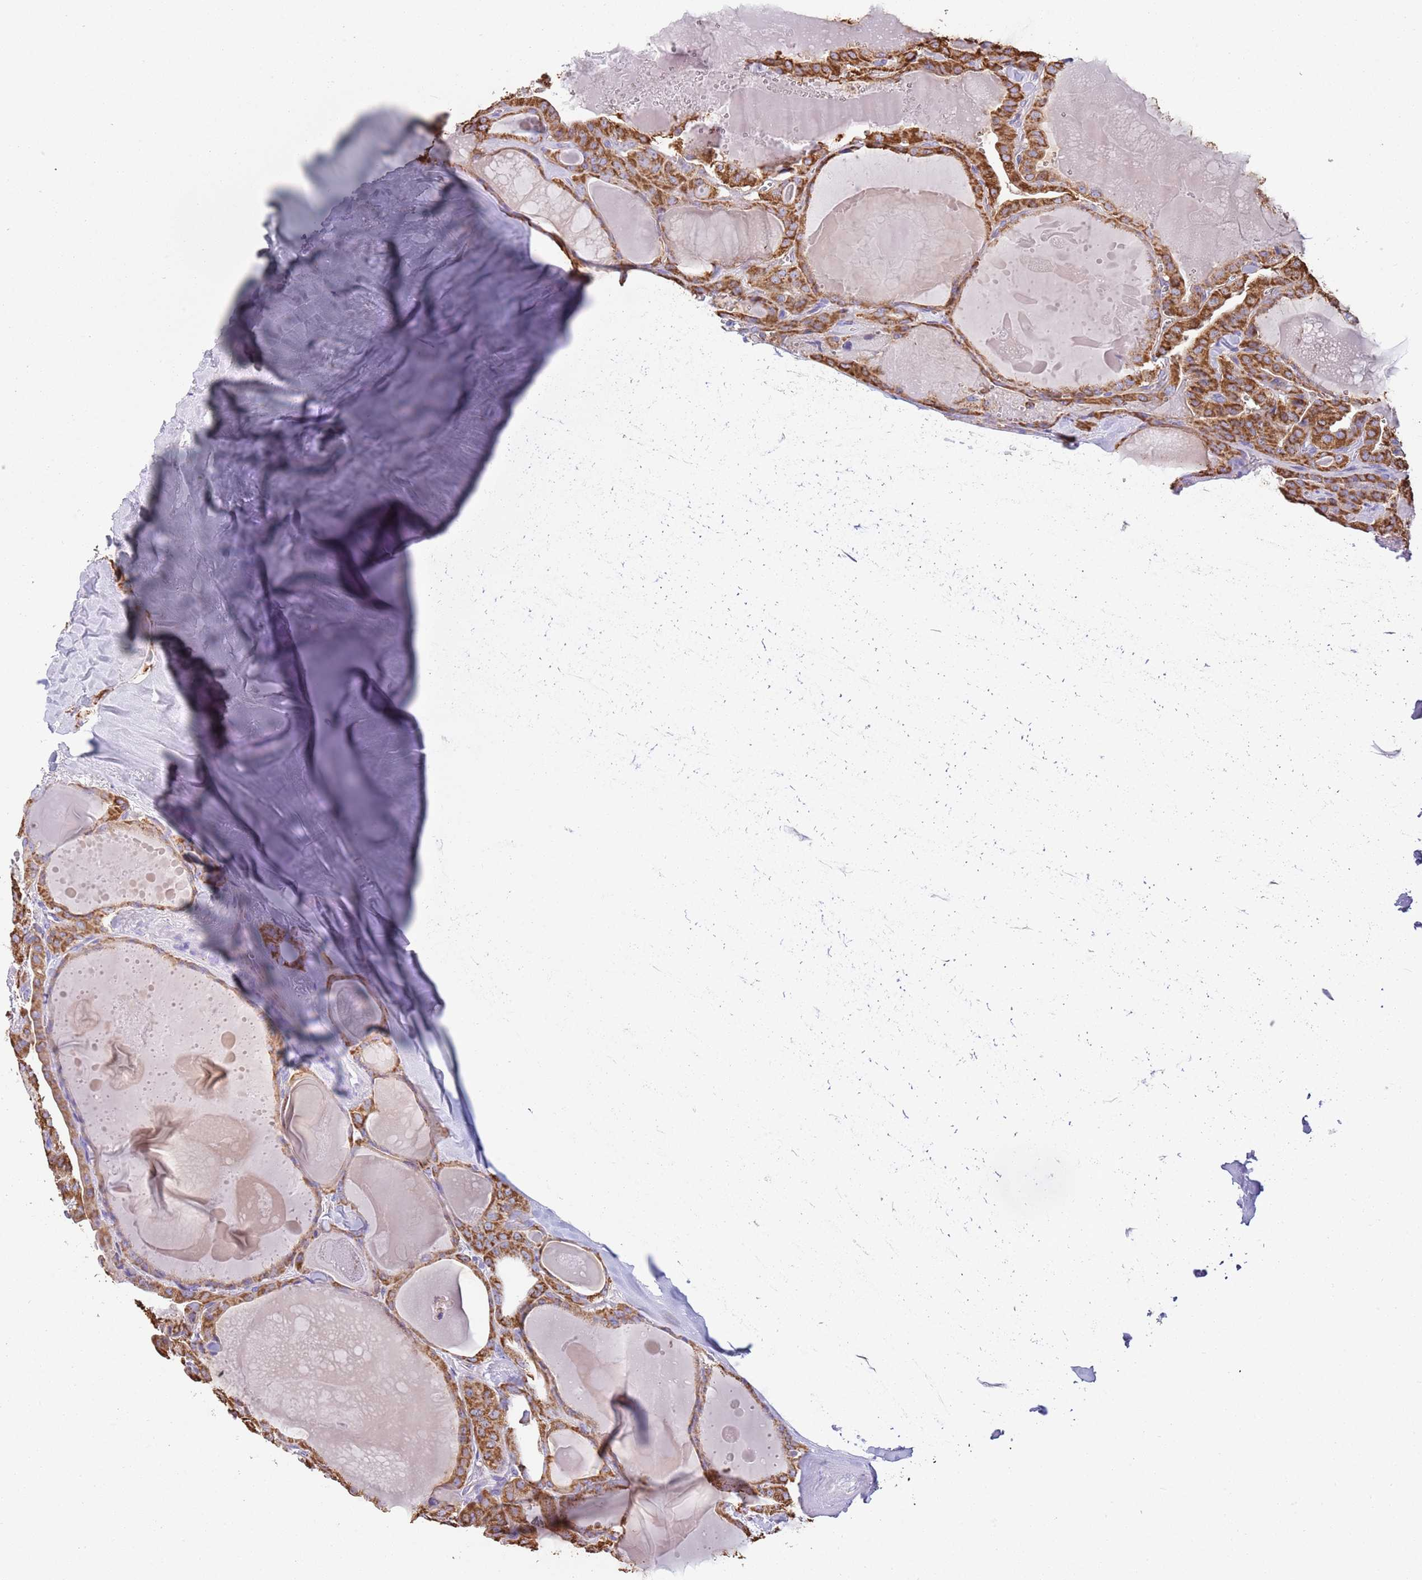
{"staining": {"intensity": "strong", "quantity": ">75%", "location": "cytoplasmic/membranous"}, "tissue": "thyroid cancer", "cell_type": "Tumor cells", "image_type": "cancer", "snomed": [{"axis": "morphology", "description": "Papillary adenocarcinoma, NOS"}, {"axis": "topography", "description": "Thyroid gland"}], "caption": "A high amount of strong cytoplasmic/membranous positivity is identified in approximately >75% of tumor cells in thyroid cancer (papillary adenocarcinoma) tissue.", "gene": "TTLL1", "patient": {"sex": "male", "age": 52}}